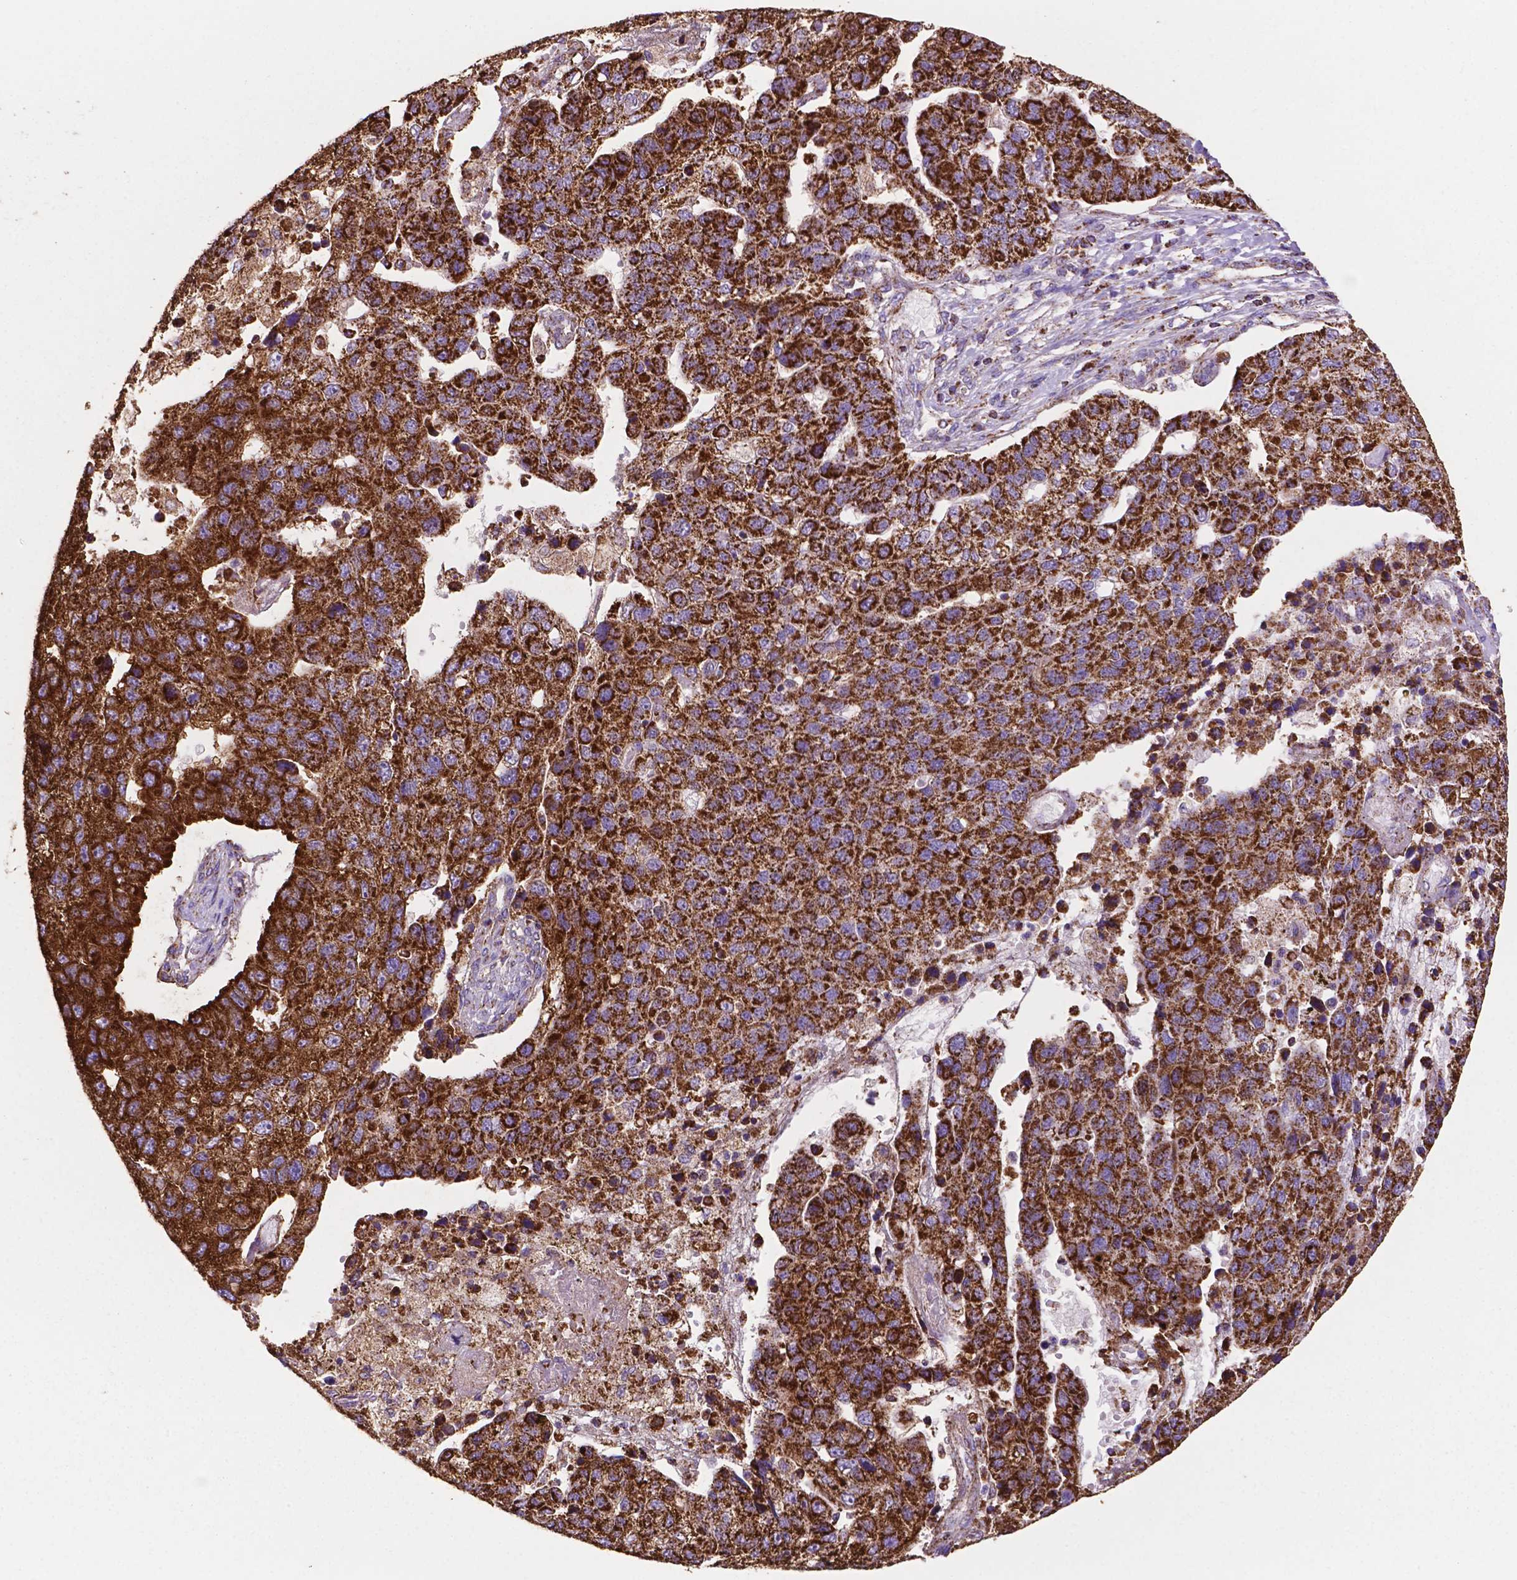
{"staining": {"intensity": "strong", "quantity": ">75%", "location": "cytoplasmic/membranous"}, "tissue": "pancreatic cancer", "cell_type": "Tumor cells", "image_type": "cancer", "snomed": [{"axis": "morphology", "description": "Adenocarcinoma, NOS"}, {"axis": "topography", "description": "Pancreas"}], "caption": "Immunohistochemical staining of human adenocarcinoma (pancreatic) shows strong cytoplasmic/membranous protein expression in about >75% of tumor cells.", "gene": "HSPD1", "patient": {"sex": "female", "age": 61}}